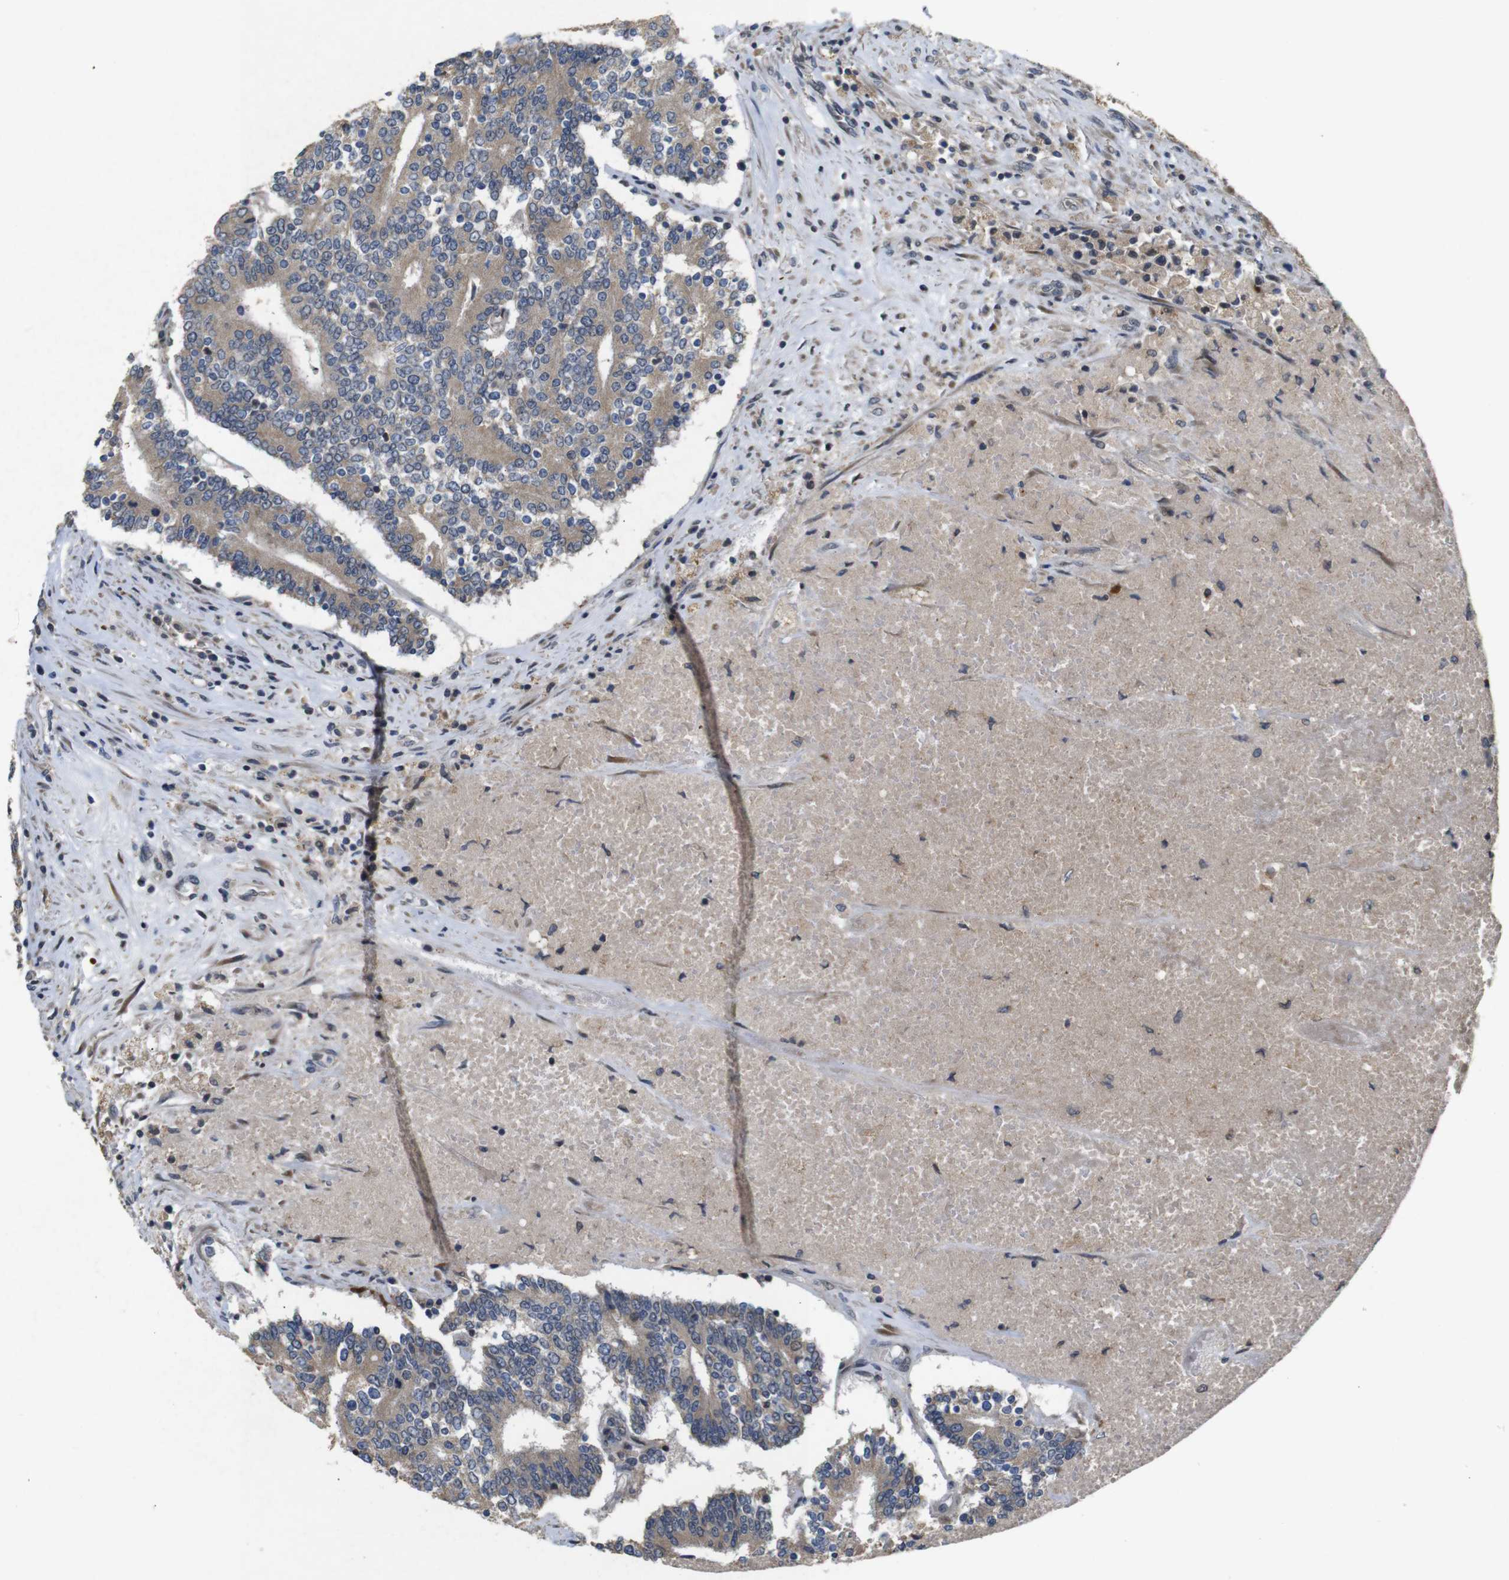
{"staining": {"intensity": "moderate", "quantity": ">75%", "location": "cytoplasmic/membranous"}, "tissue": "prostate cancer", "cell_type": "Tumor cells", "image_type": "cancer", "snomed": [{"axis": "morphology", "description": "Normal tissue, NOS"}, {"axis": "morphology", "description": "Adenocarcinoma, High grade"}, {"axis": "topography", "description": "Prostate"}, {"axis": "topography", "description": "Seminal veicle"}], "caption": "An IHC photomicrograph of neoplastic tissue is shown. Protein staining in brown highlights moderate cytoplasmic/membranous positivity in prostate cancer (high-grade adenocarcinoma) within tumor cells.", "gene": "MAGI2", "patient": {"sex": "male", "age": 55}}